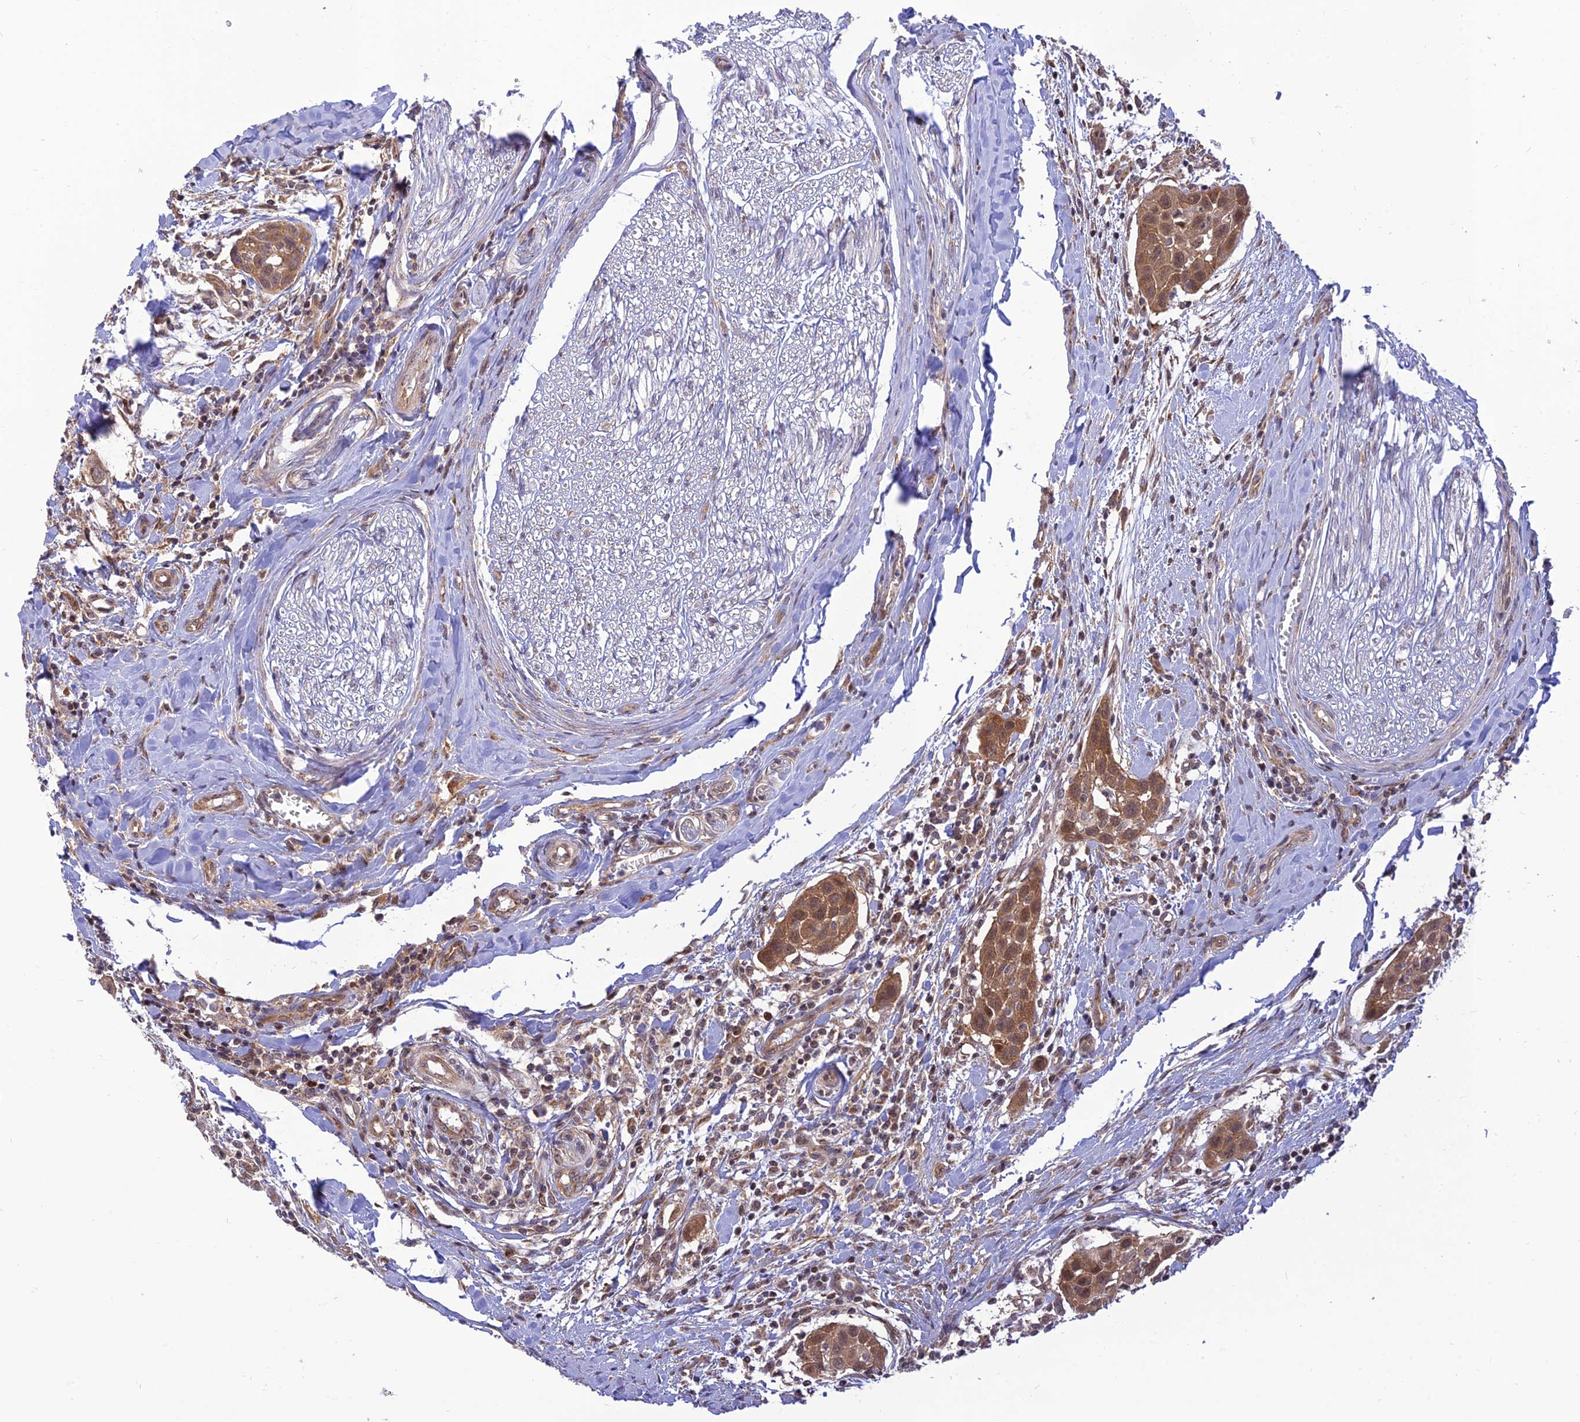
{"staining": {"intensity": "moderate", "quantity": ">75%", "location": "cytoplasmic/membranous"}, "tissue": "head and neck cancer", "cell_type": "Tumor cells", "image_type": "cancer", "snomed": [{"axis": "morphology", "description": "Squamous cell carcinoma, NOS"}, {"axis": "topography", "description": "Oral tissue"}, {"axis": "topography", "description": "Head-Neck"}], "caption": "Immunohistochemical staining of head and neck squamous cell carcinoma displays medium levels of moderate cytoplasmic/membranous positivity in about >75% of tumor cells. Using DAB (brown) and hematoxylin (blue) stains, captured at high magnification using brightfield microscopy.", "gene": "GOLGA3", "patient": {"sex": "female", "age": 50}}